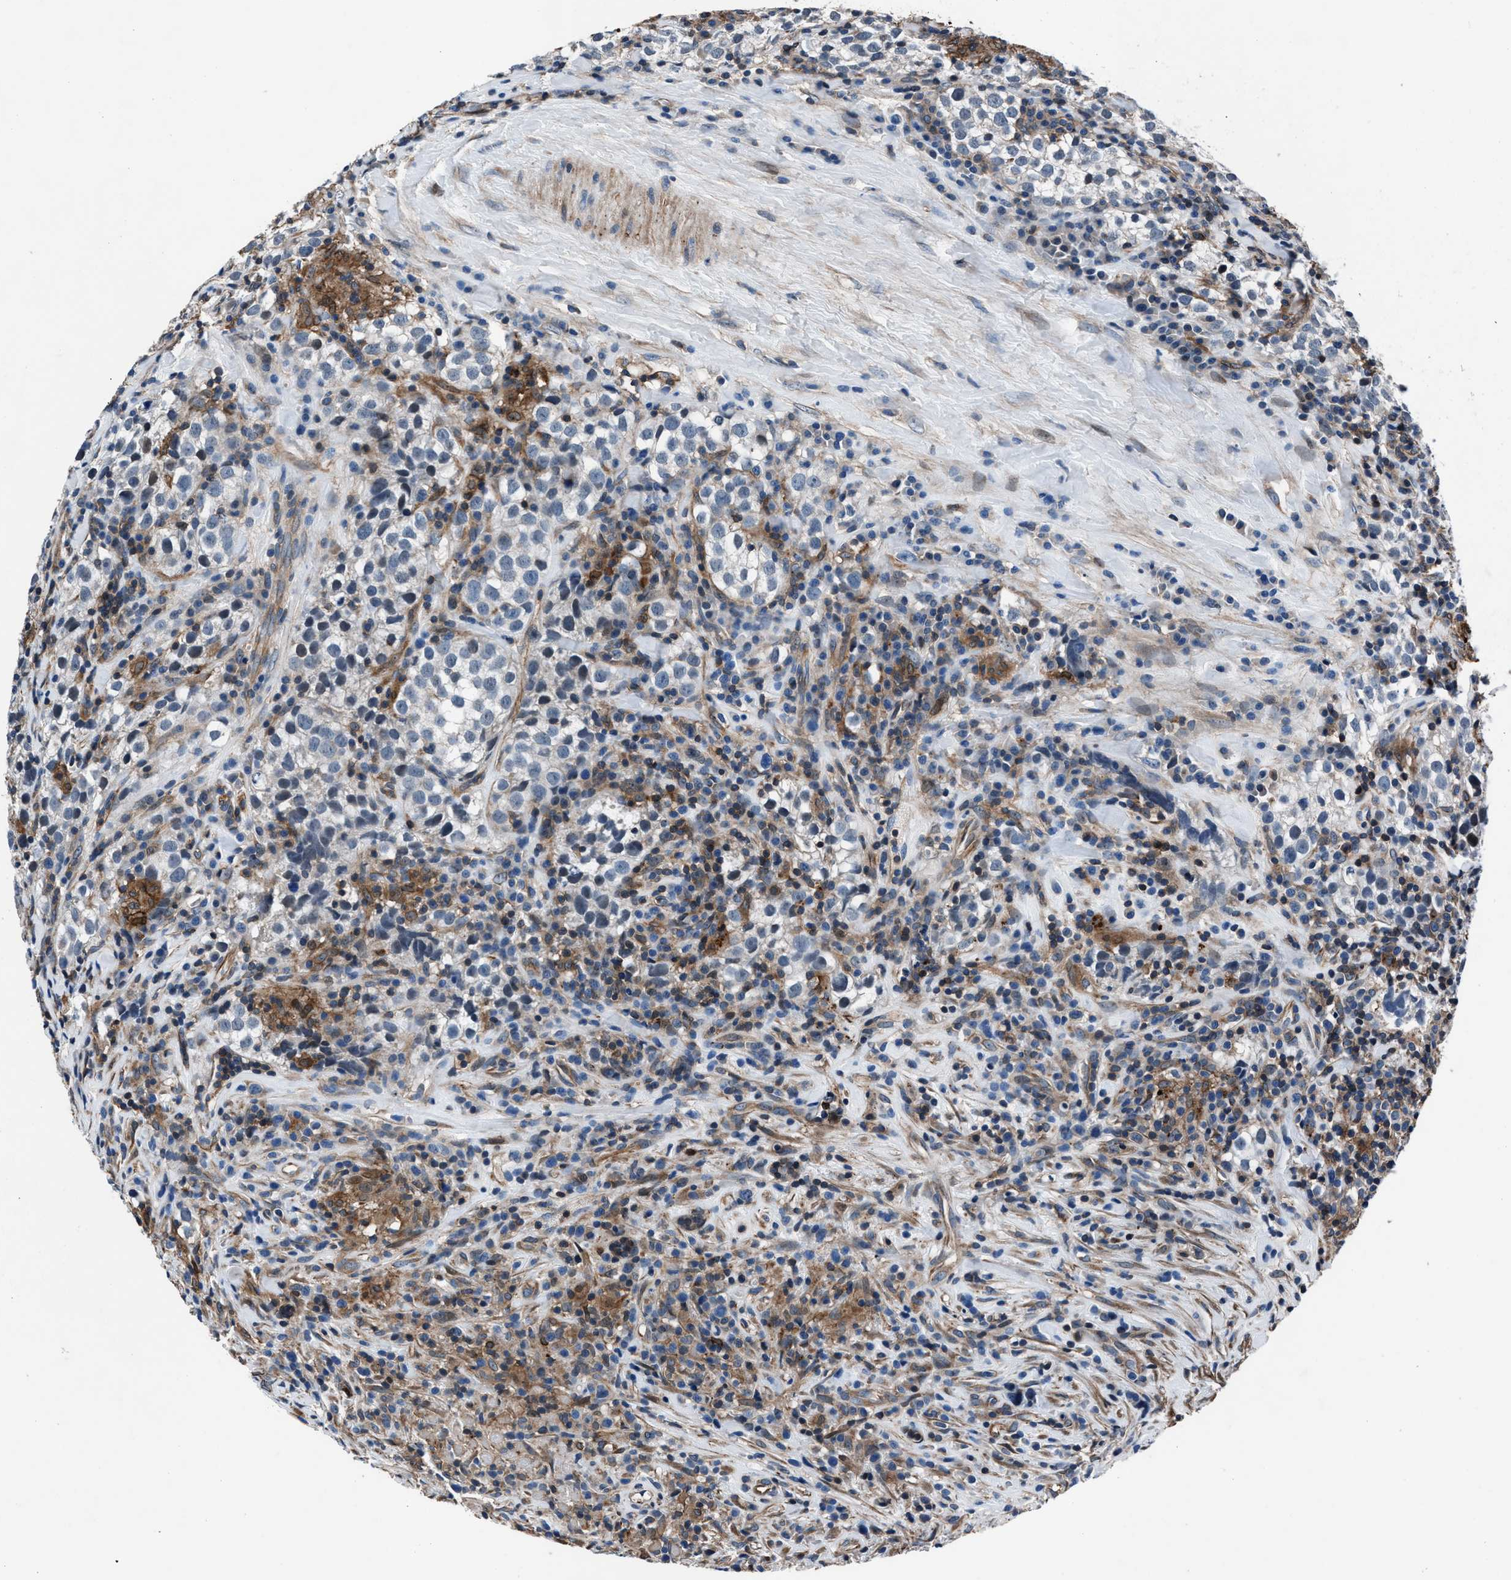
{"staining": {"intensity": "negative", "quantity": "none", "location": "none"}, "tissue": "testis cancer", "cell_type": "Tumor cells", "image_type": "cancer", "snomed": [{"axis": "morphology", "description": "Seminoma, NOS"}, {"axis": "morphology", "description": "Carcinoma, Embryonal, NOS"}, {"axis": "topography", "description": "Testis"}], "caption": "Tumor cells are negative for brown protein staining in testis cancer (embryonal carcinoma).", "gene": "MFSD11", "patient": {"sex": "male", "age": 36}}